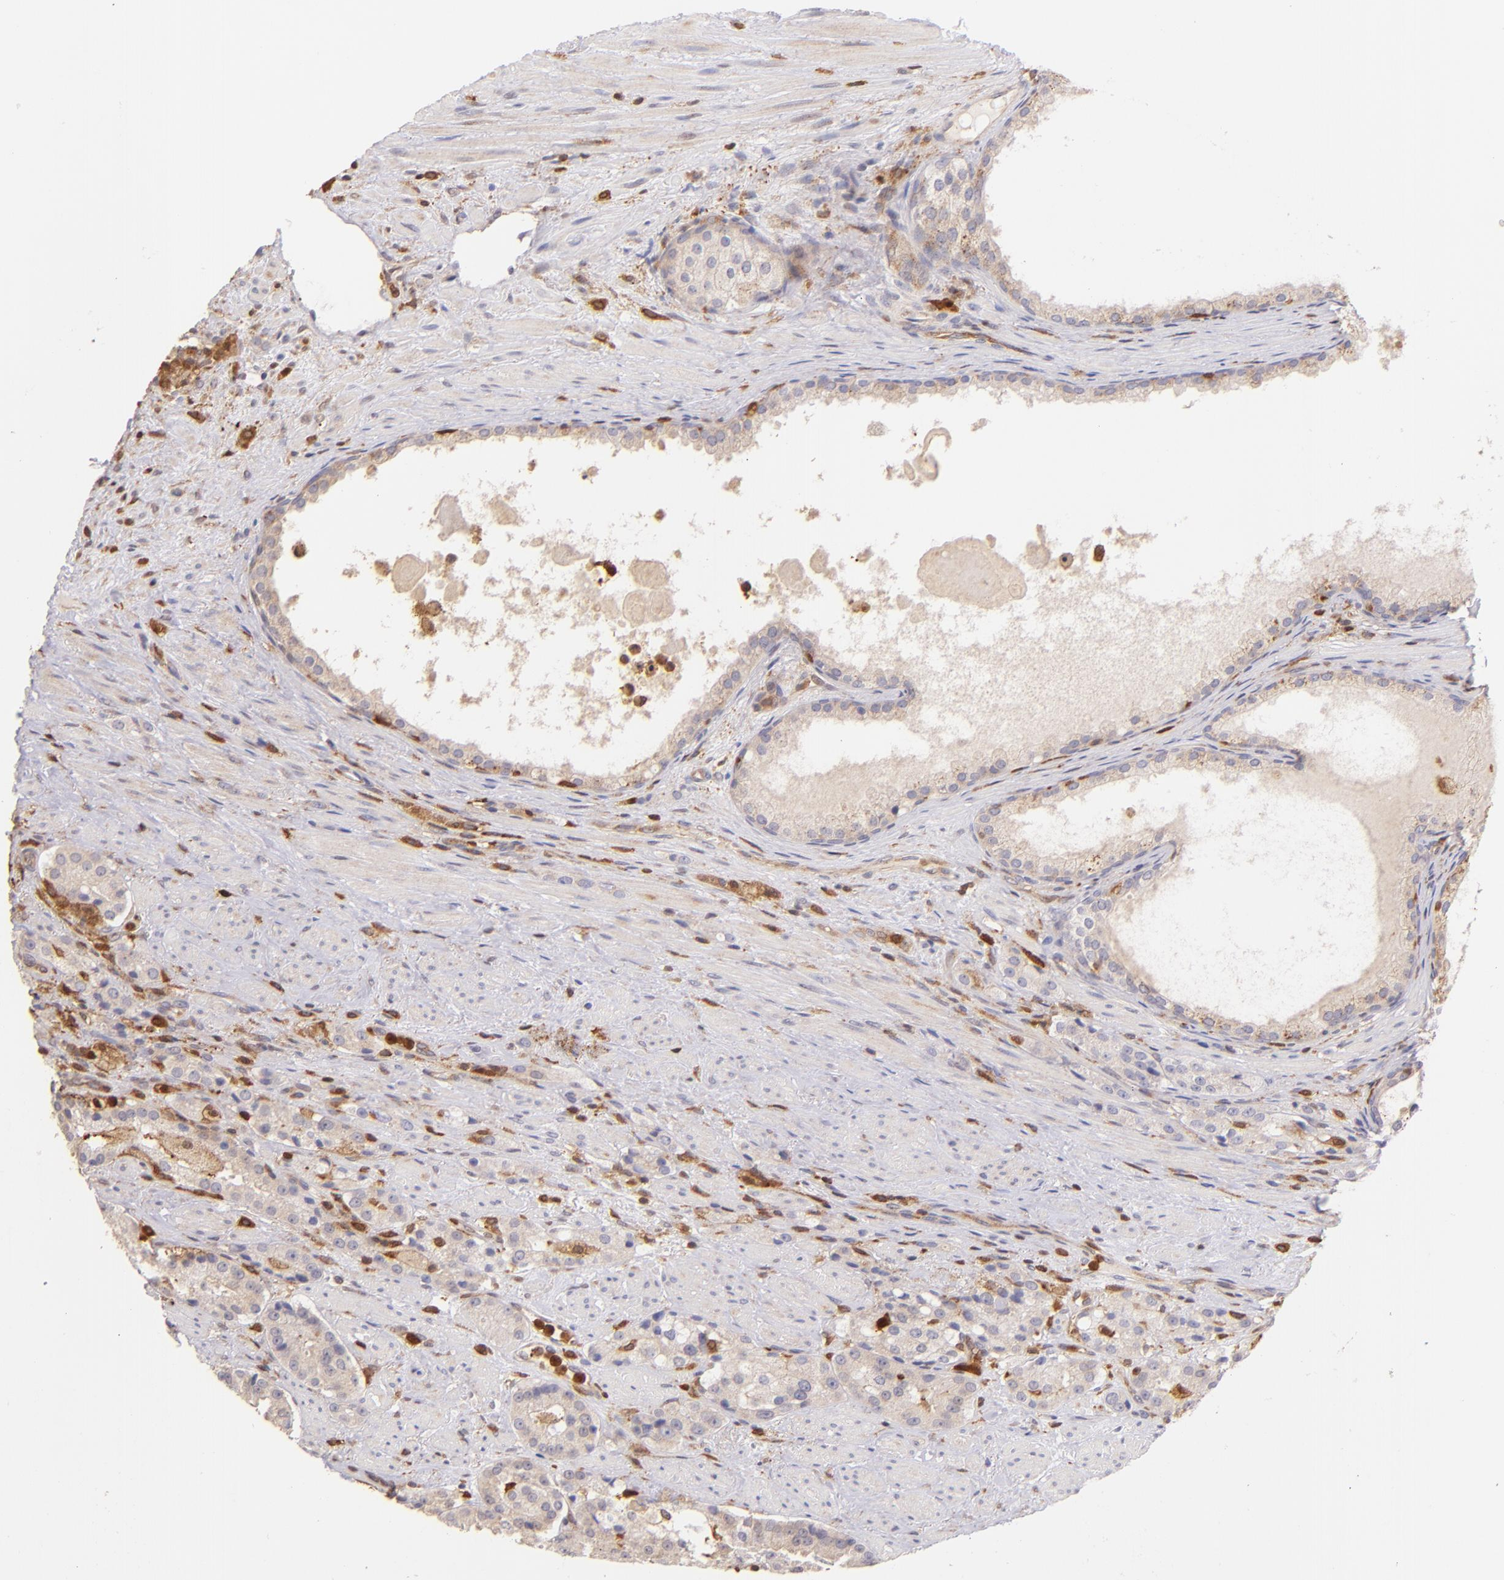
{"staining": {"intensity": "weak", "quantity": ">75%", "location": "cytoplasmic/membranous"}, "tissue": "prostate cancer", "cell_type": "Tumor cells", "image_type": "cancer", "snomed": [{"axis": "morphology", "description": "Adenocarcinoma, High grade"}, {"axis": "topography", "description": "Prostate"}], "caption": "The photomicrograph shows a brown stain indicating the presence of a protein in the cytoplasmic/membranous of tumor cells in prostate adenocarcinoma (high-grade).", "gene": "BTK", "patient": {"sex": "male", "age": 72}}